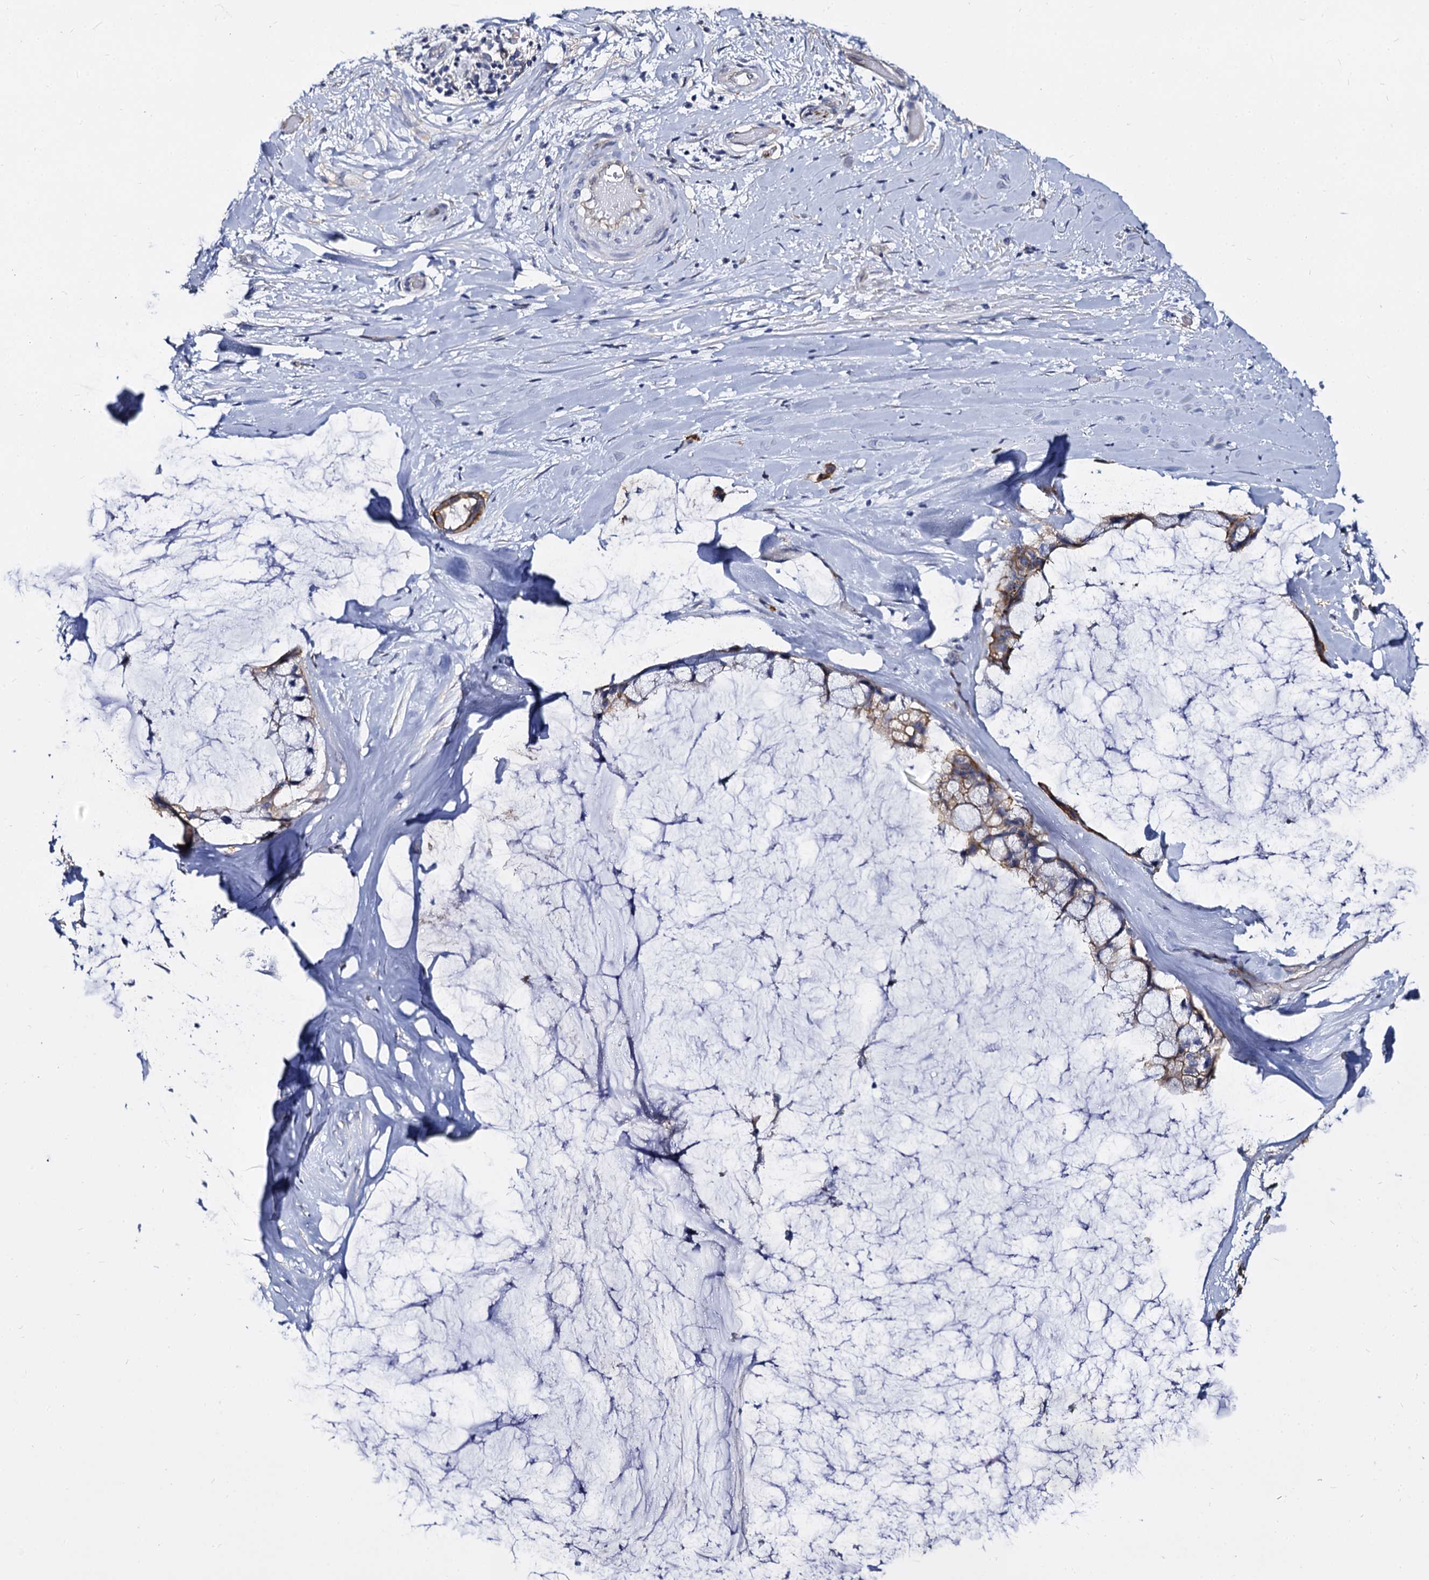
{"staining": {"intensity": "moderate", "quantity": "25%-75%", "location": "cytoplasmic/membranous"}, "tissue": "ovarian cancer", "cell_type": "Tumor cells", "image_type": "cancer", "snomed": [{"axis": "morphology", "description": "Cystadenocarcinoma, mucinous, NOS"}, {"axis": "topography", "description": "Ovary"}], "caption": "Immunohistochemistry micrograph of neoplastic tissue: human ovarian cancer (mucinous cystadenocarcinoma) stained using IHC exhibits medium levels of moderate protein expression localized specifically in the cytoplasmic/membranous of tumor cells, appearing as a cytoplasmic/membranous brown color.", "gene": "CBFB", "patient": {"sex": "female", "age": 39}}